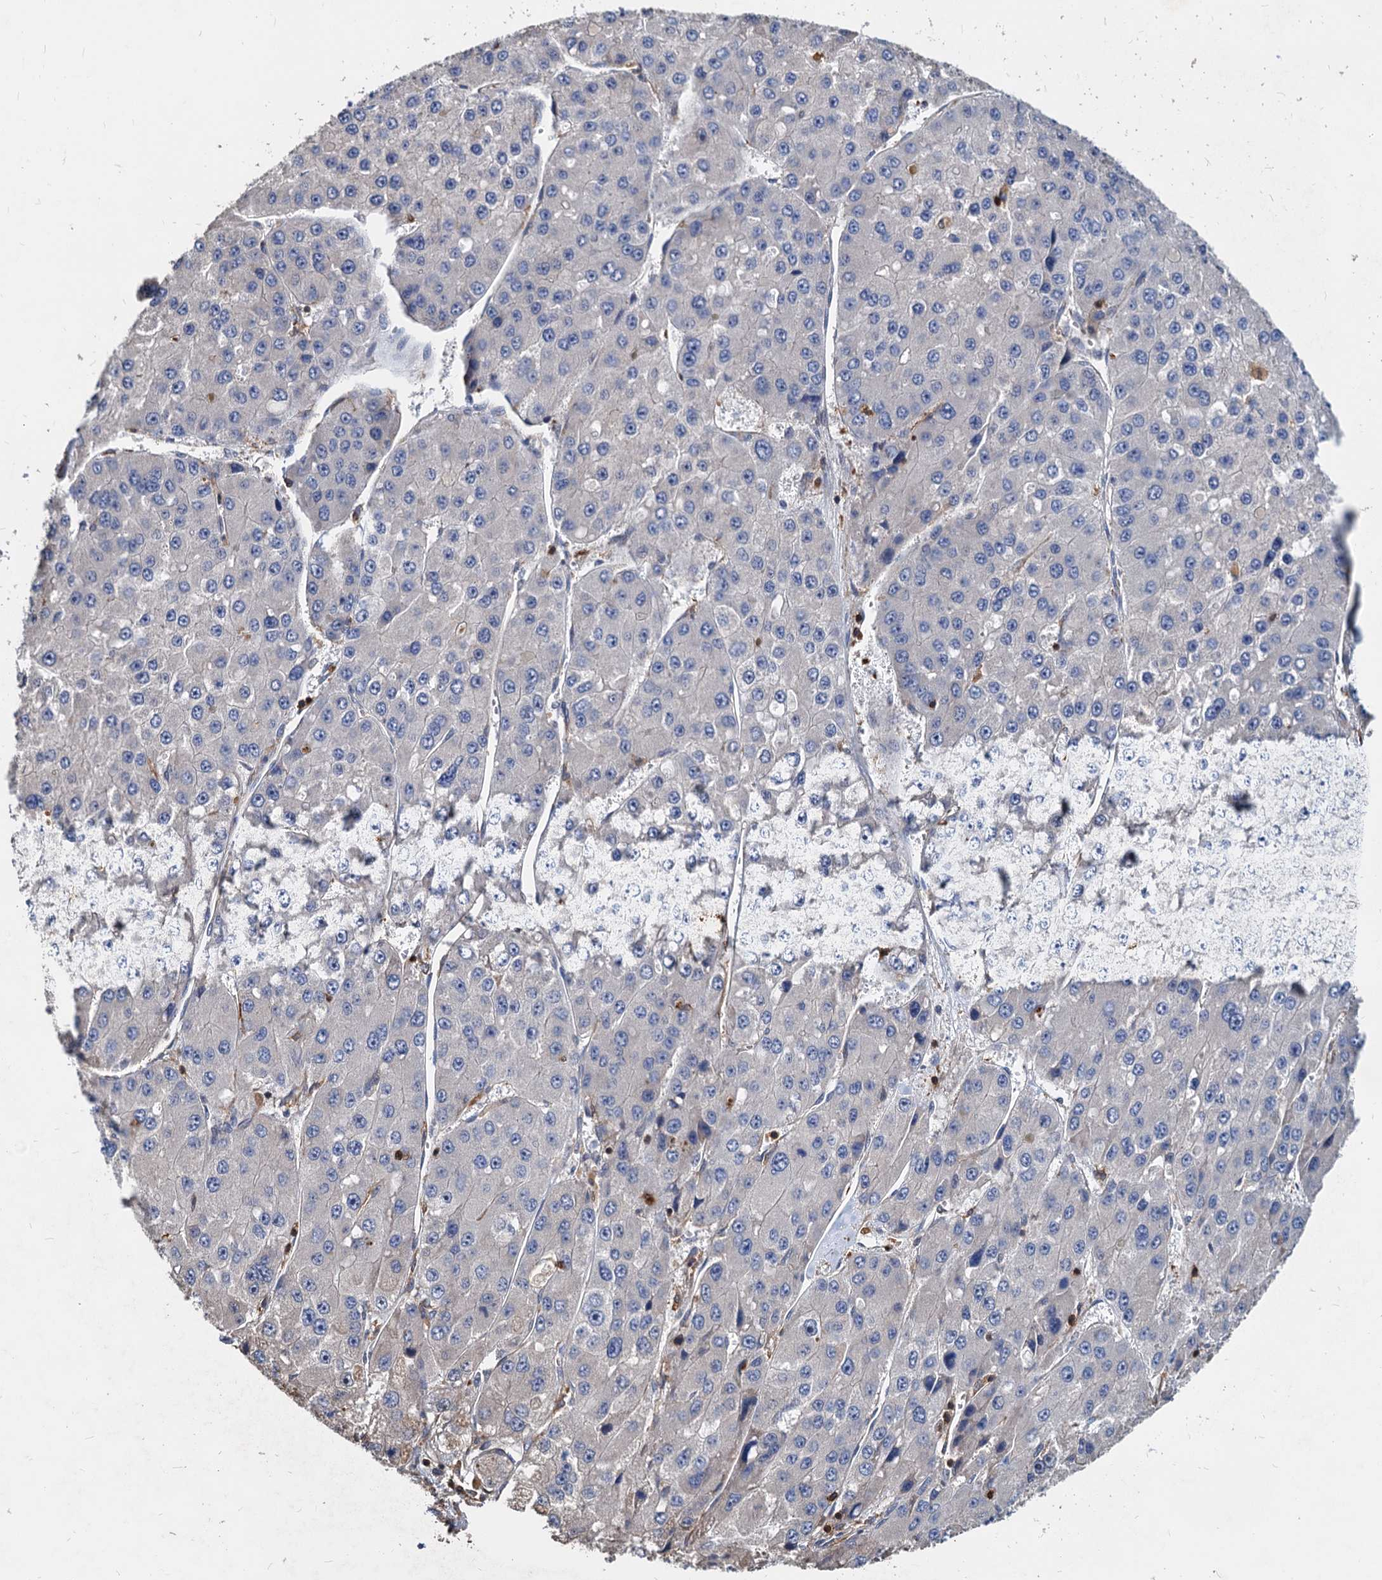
{"staining": {"intensity": "negative", "quantity": "none", "location": "none"}, "tissue": "liver cancer", "cell_type": "Tumor cells", "image_type": "cancer", "snomed": [{"axis": "morphology", "description": "Carcinoma, Hepatocellular, NOS"}, {"axis": "topography", "description": "Liver"}], "caption": "A histopathology image of human liver cancer is negative for staining in tumor cells.", "gene": "LCP2", "patient": {"sex": "female", "age": 73}}